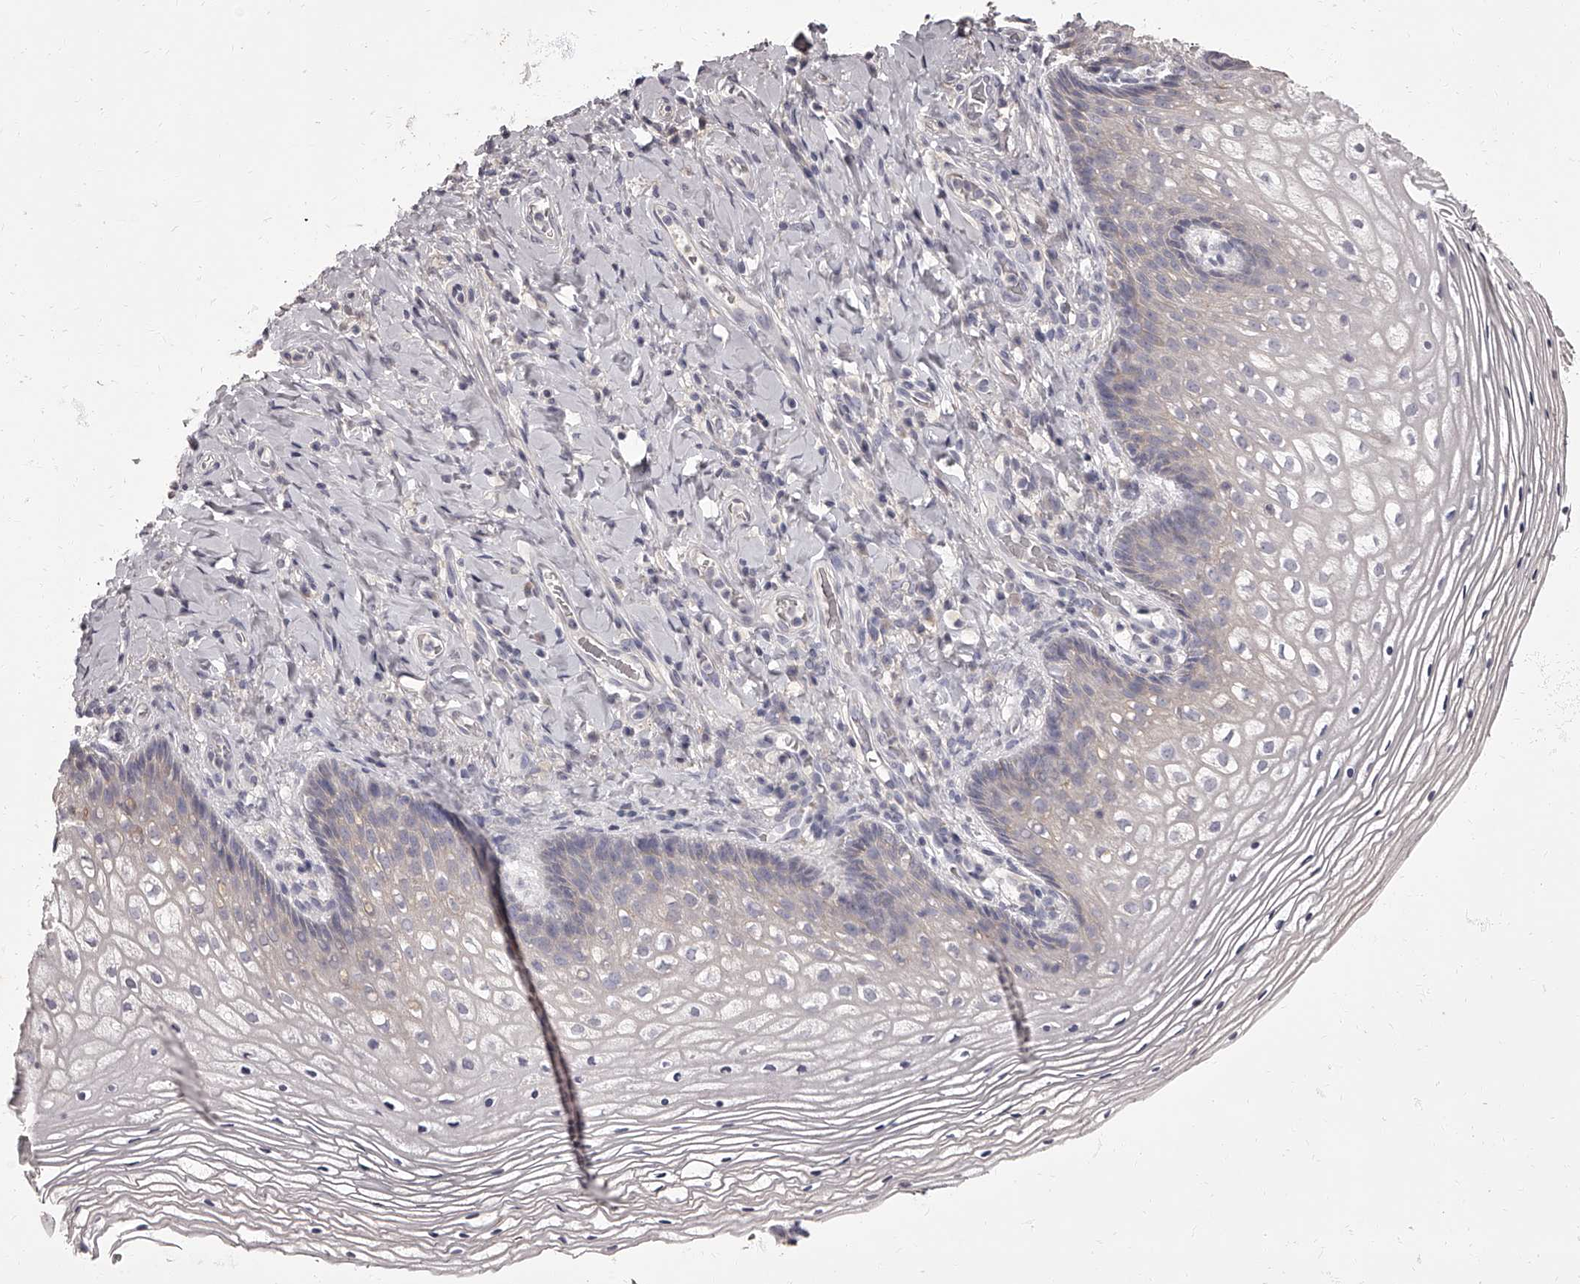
{"staining": {"intensity": "negative", "quantity": "none", "location": "none"}, "tissue": "vagina", "cell_type": "Squamous epithelial cells", "image_type": "normal", "snomed": [{"axis": "morphology", "description": "Normal tissue, NOS"}, {"axis": "topography", "description": "Vagina"}], "caption": "A histopathology image of vagina stained for a protein reveals no brown staining in squamous epithelial cells. The staining was performed using DAB (3,3'-diaminobenzidine) to visualize the protein expression in brown, while the nuclei were stained in blue with hematoxylin (Magnification: 20x).", "gene": "APEH", "patient": {"sex": "female", "age": 60}}